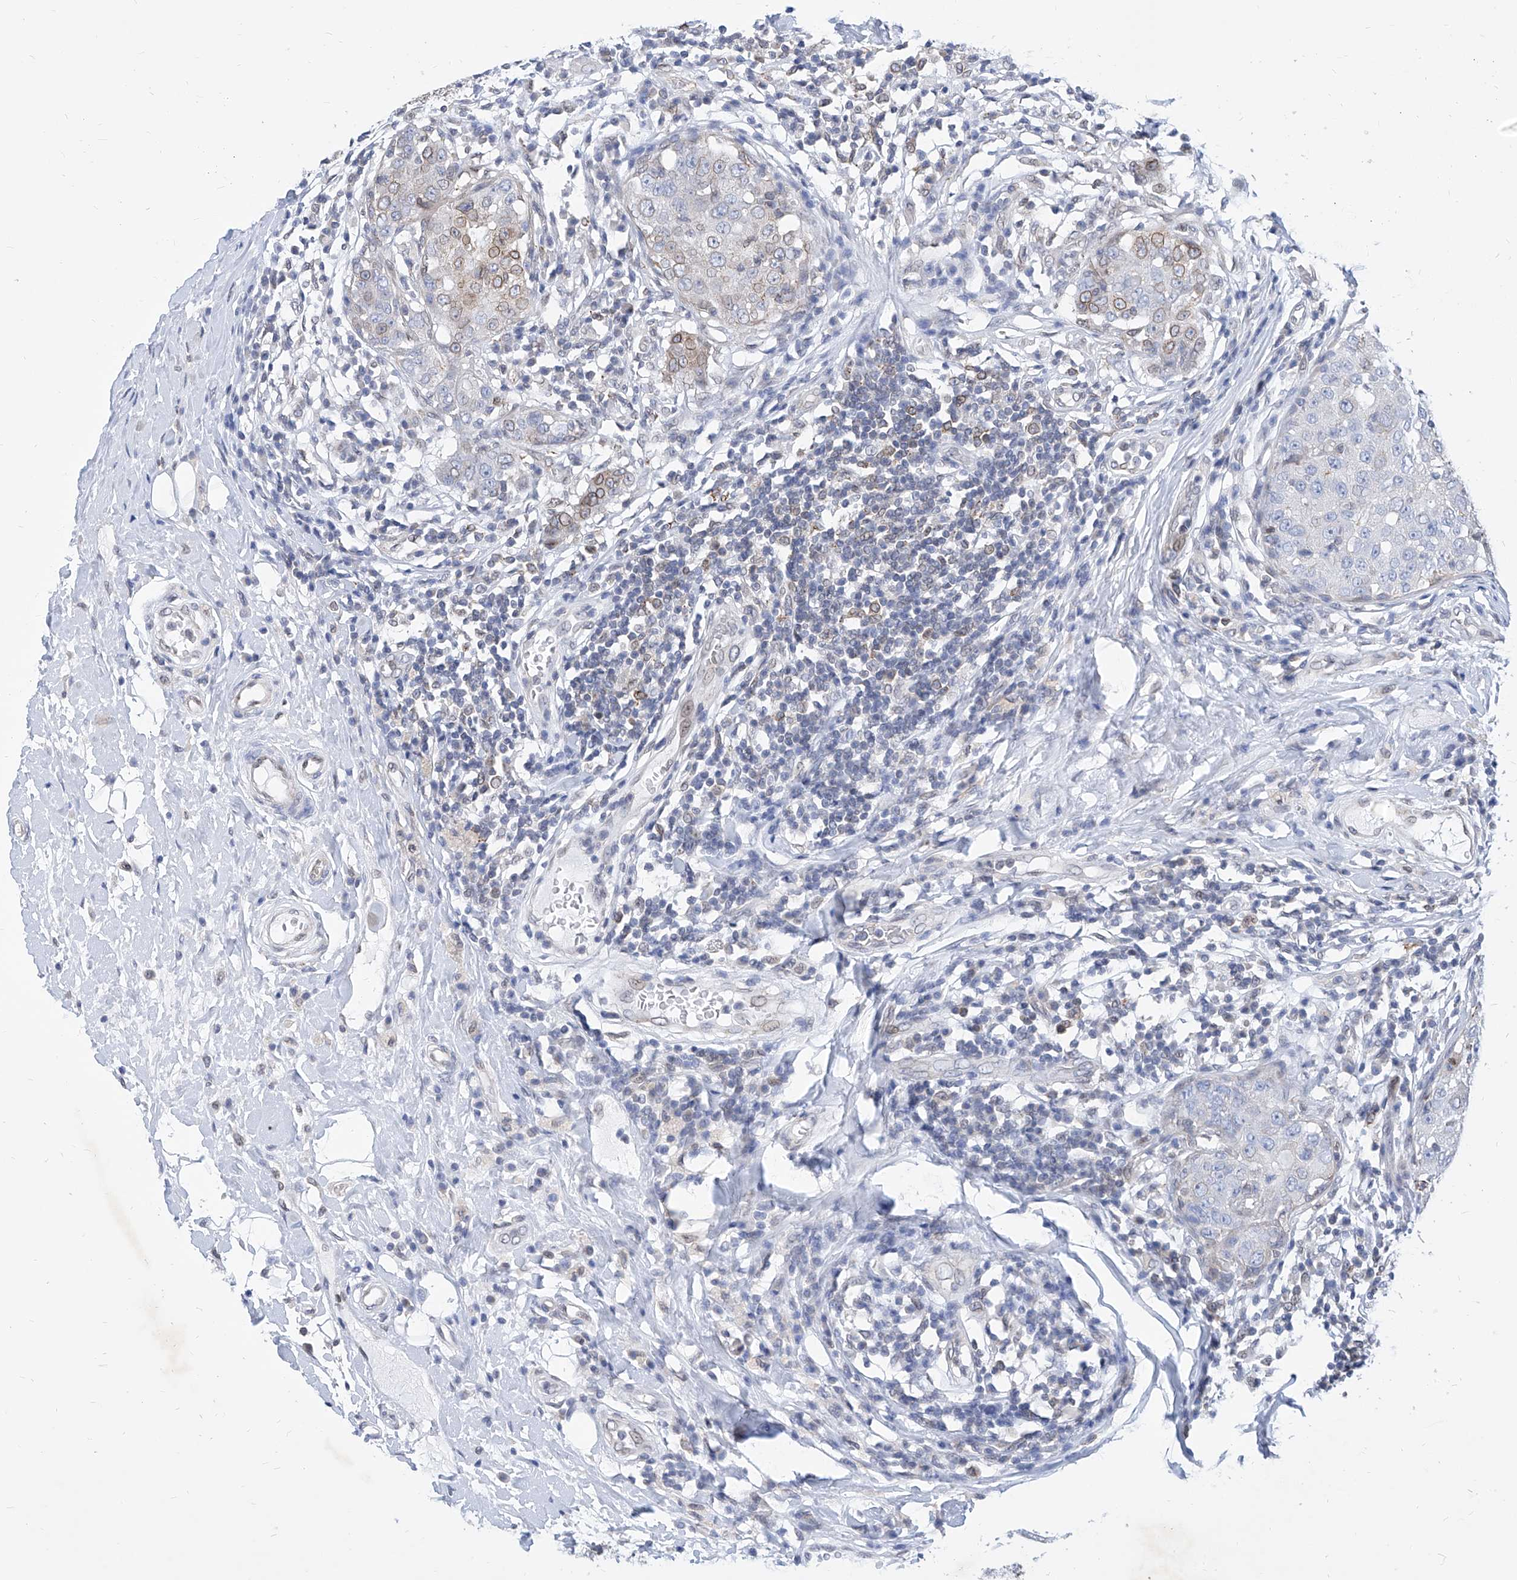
{"staining": {"intensity": "weak", "quantity": "<25%", "location": "cytoplasmic/membranous,nuclear"}, "tissue": "breast cancer", "cell_type": "Tumor cells", "image_type": "cancer", "snomed": [{"axis": "morphology", "description": "Duct carcinoma"}, {"axis": "topography", "description": "Breast"}], "caption": "A histopathology image of human breast cancer is negative for staining in tumor cells.", "gene": "MX2", "patient": {"sex": "female", "age": 27}}